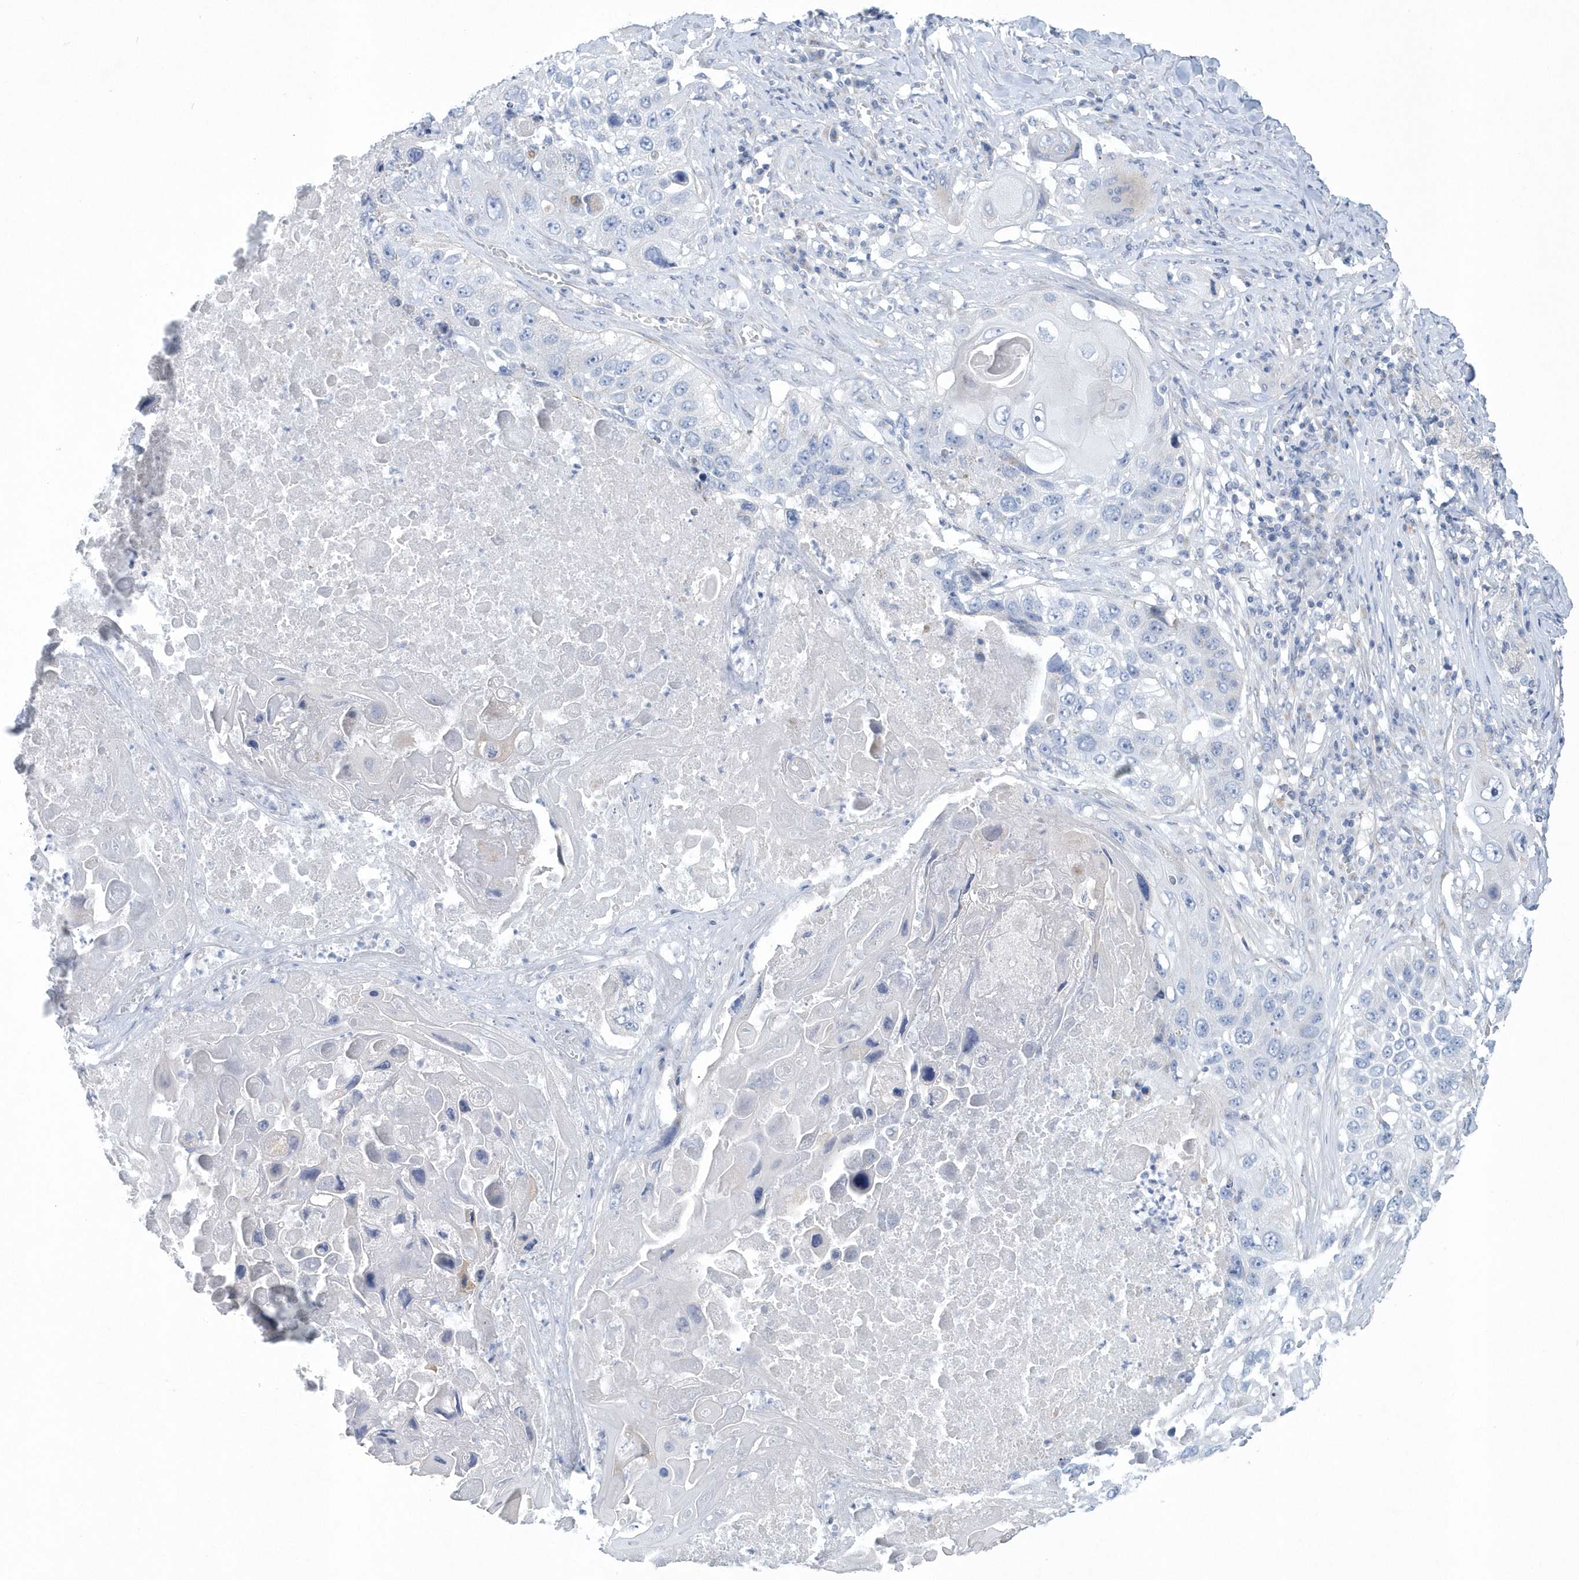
{"staining": {"intensity": "negative", "quantity": "none", "location": "none"}, "tissue": "lung cancer", "cell_type": "Tumor cells", "image_type": "cancer", "snomed": [{"axis": "morphology", "description": "Squamous cell carcinoma, NOS"}, {"axis": "topography", "description": "Lung"}], "caption": "An image of squamous cell carcinoma (lung) stained for a protein displays no brown staining in tumor cells.", "gene": "SPATA18", "patient": {"sex": "male", "age": 61}}